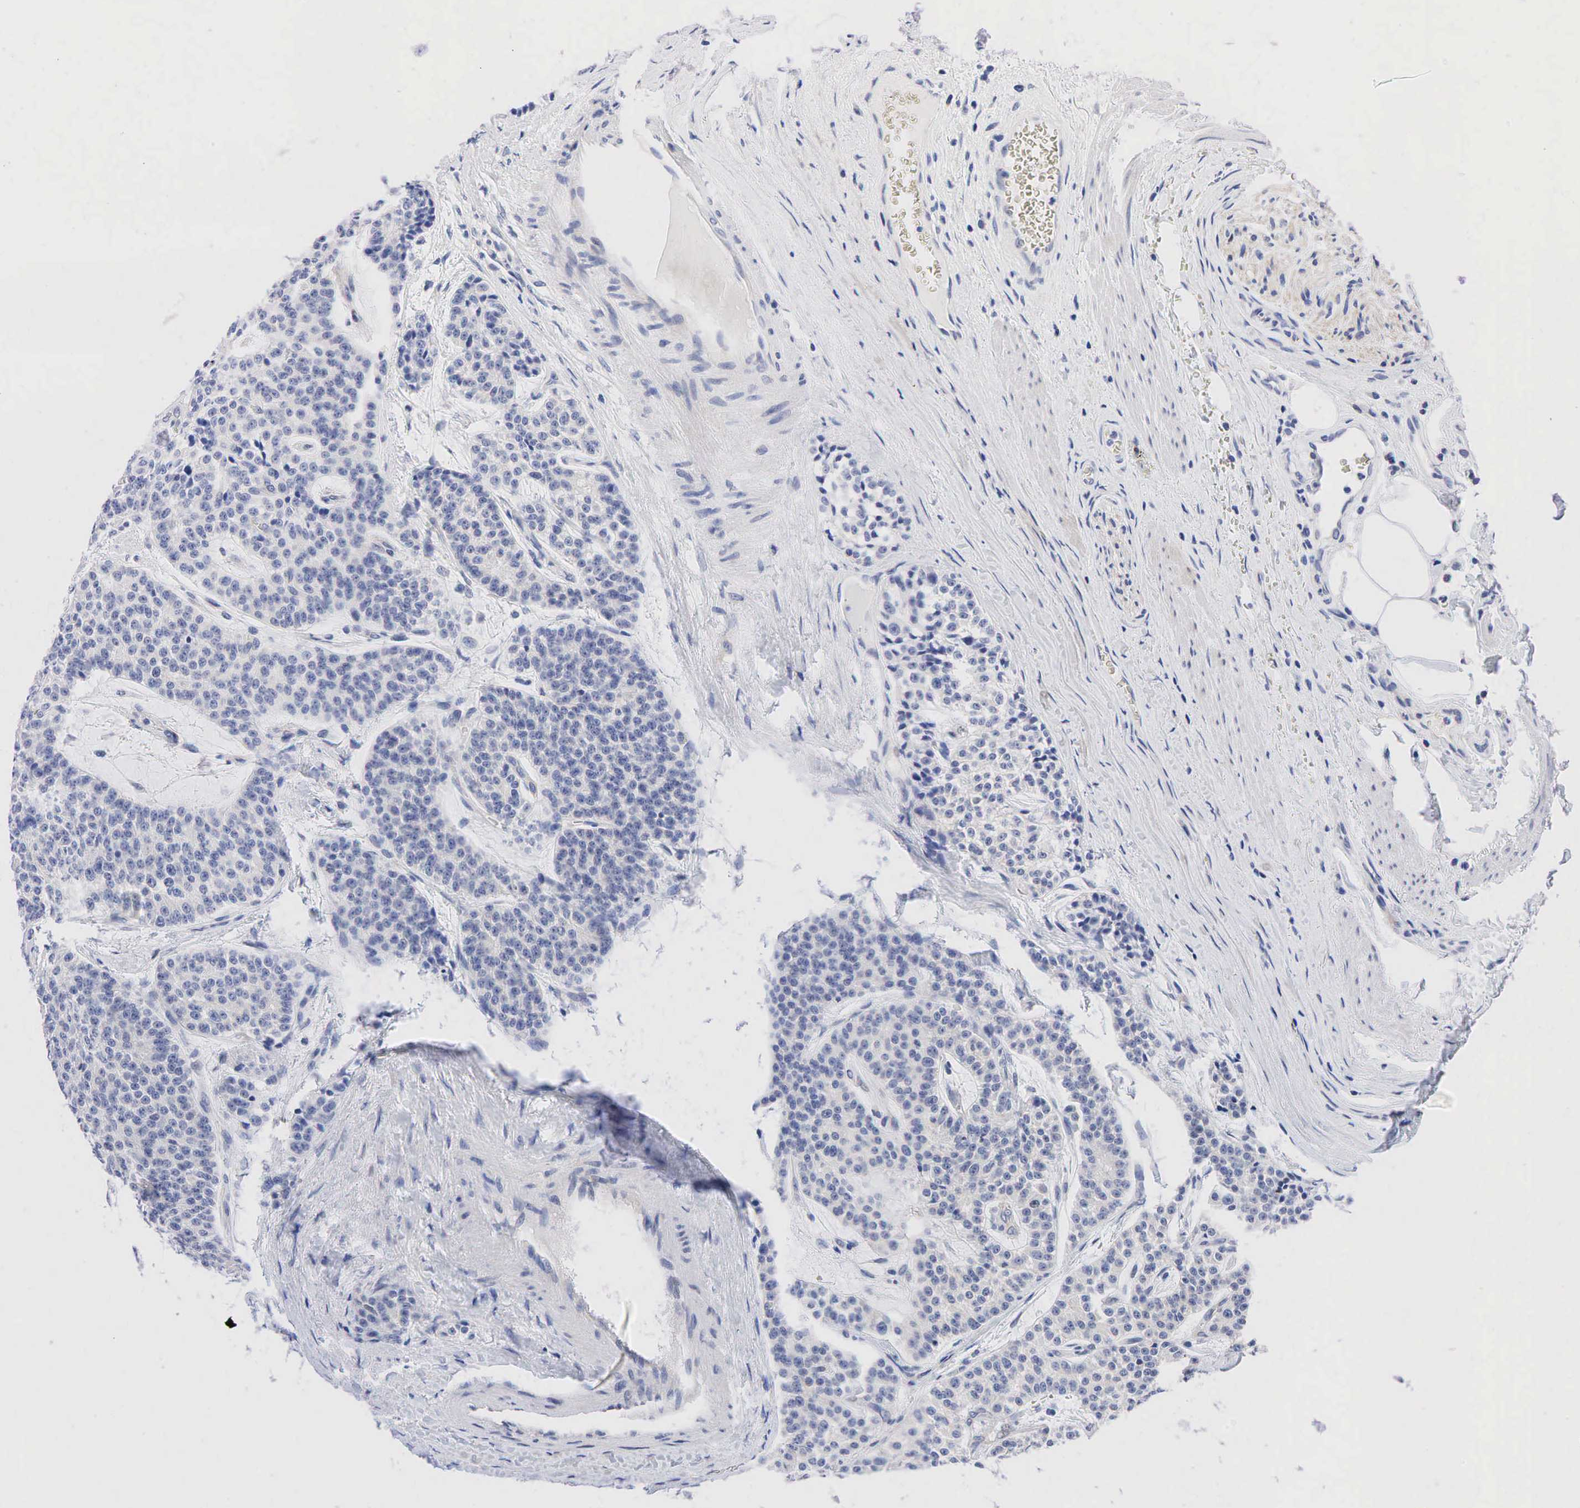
{"staining": {"intensity": "negative", "quantity": "none", "location": "none"}, "tissue": "carcinoid", "cell_type": "Tumor cells", "image_type": "cancer", "snomed": [{"axis": "morphology", "description": "Carcinoid, malignant, NOS"}, {"axis": "topography", "description": "Stomach"}], "caption": "Human malignant carcinoid stained for a protein using immunohistochemistry (IHC) reveals no staining in tumor cells.", "gene": "PGR", "patient": {"sex": "female", "age": 76}}